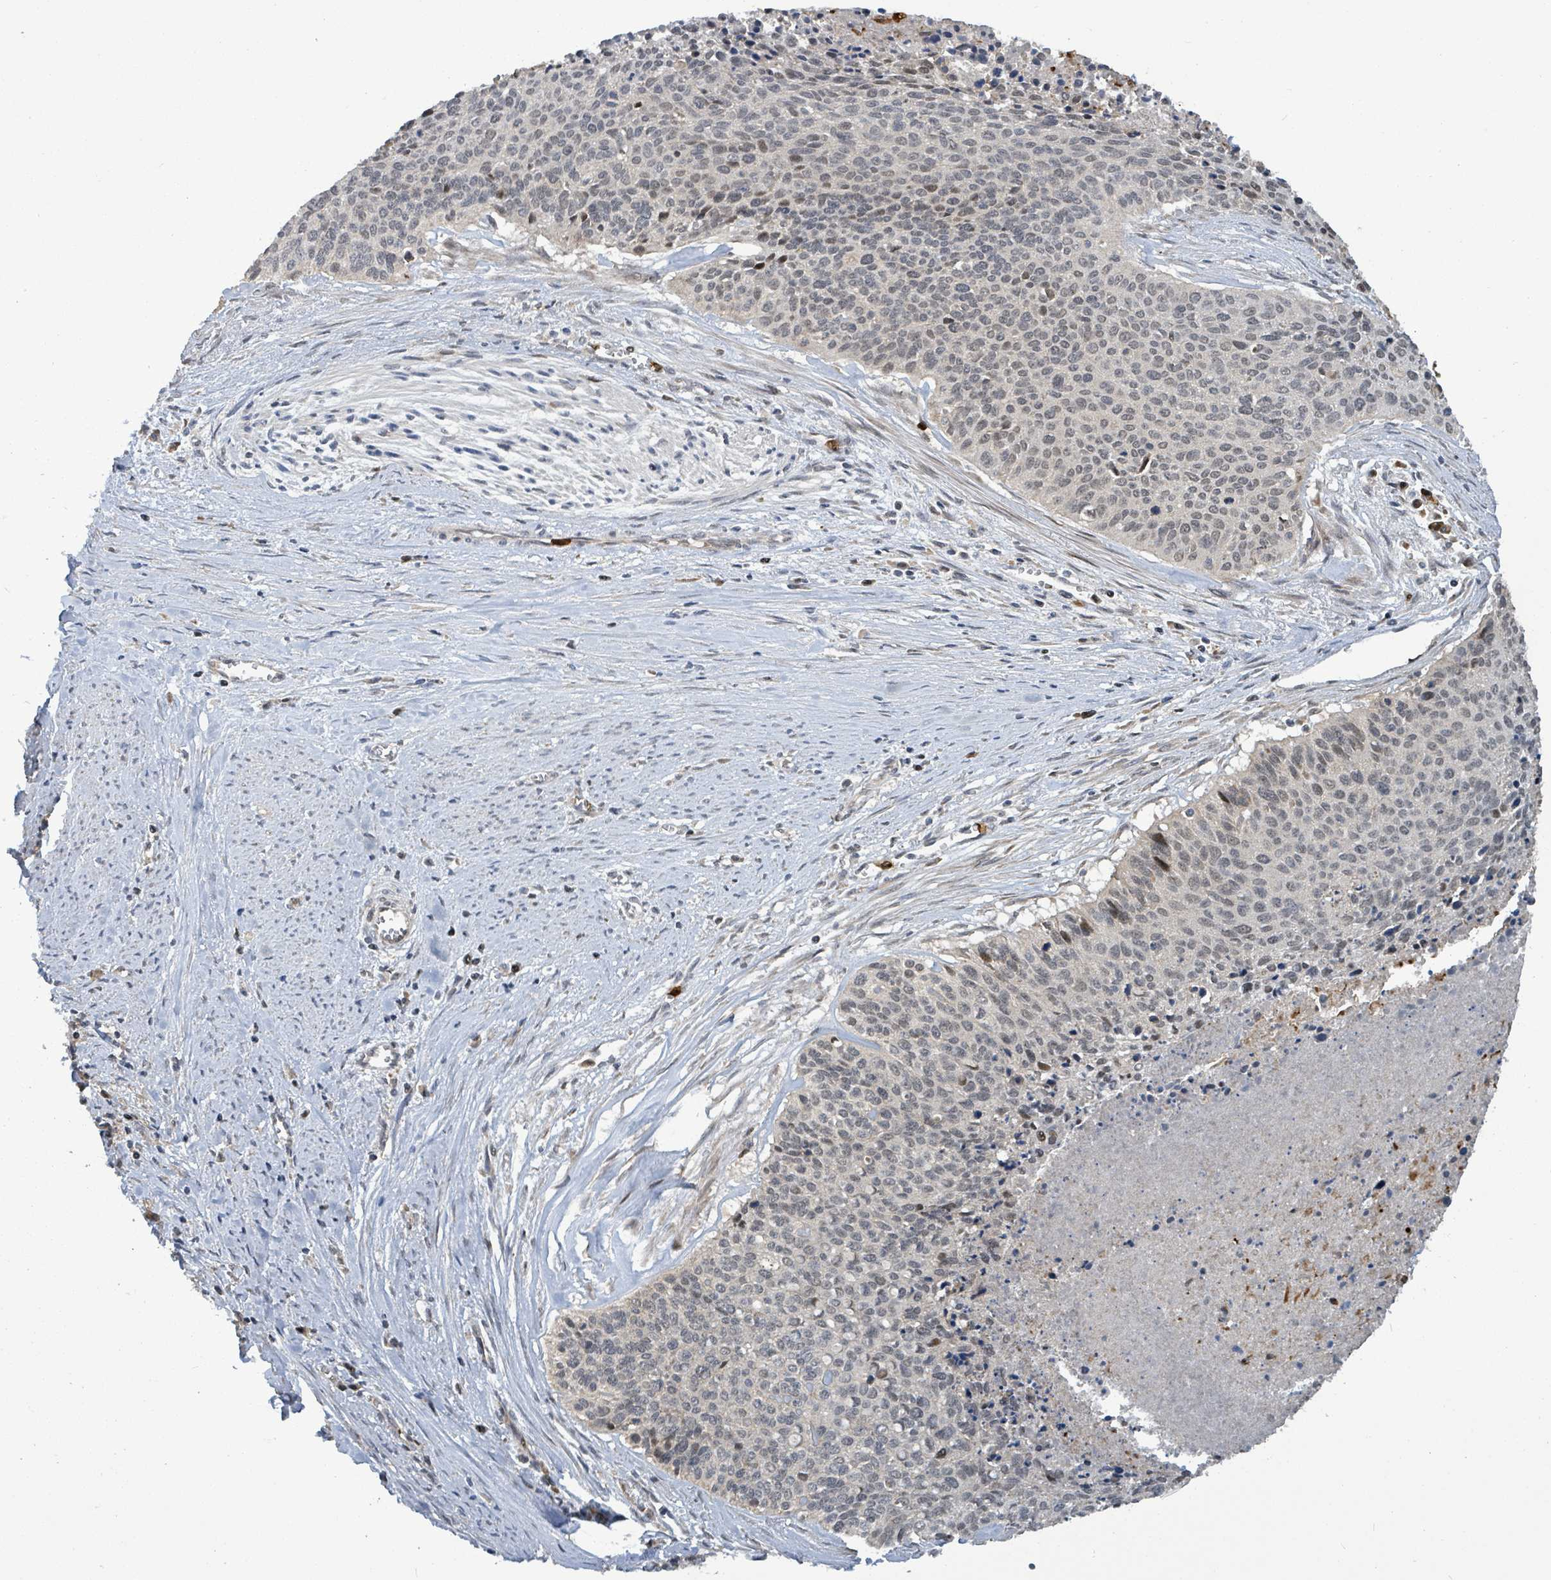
{"staining": {"intensity": "weak", "quantity": "25%-75%", "location": "cytoplasmic/membranous,nuclear"}, "tissue": "cervical cancer", "cell_type": "Tumor cells", "image_type": "cancer", "snomed": [{"axis": "morphology", "description": "Squamous cell carcinoma, NOS"}, {"axis": "topography", "description": "Cervix"}], "caption": "A micrograph of human squamous cell carcinoma (cervical) stained for a protein exhibits weak cytoplasmic/membranous and nuclear brown staining in tumor cells.", "gene": "COQ6", "patient": {"sex": "female", "age": 55}}